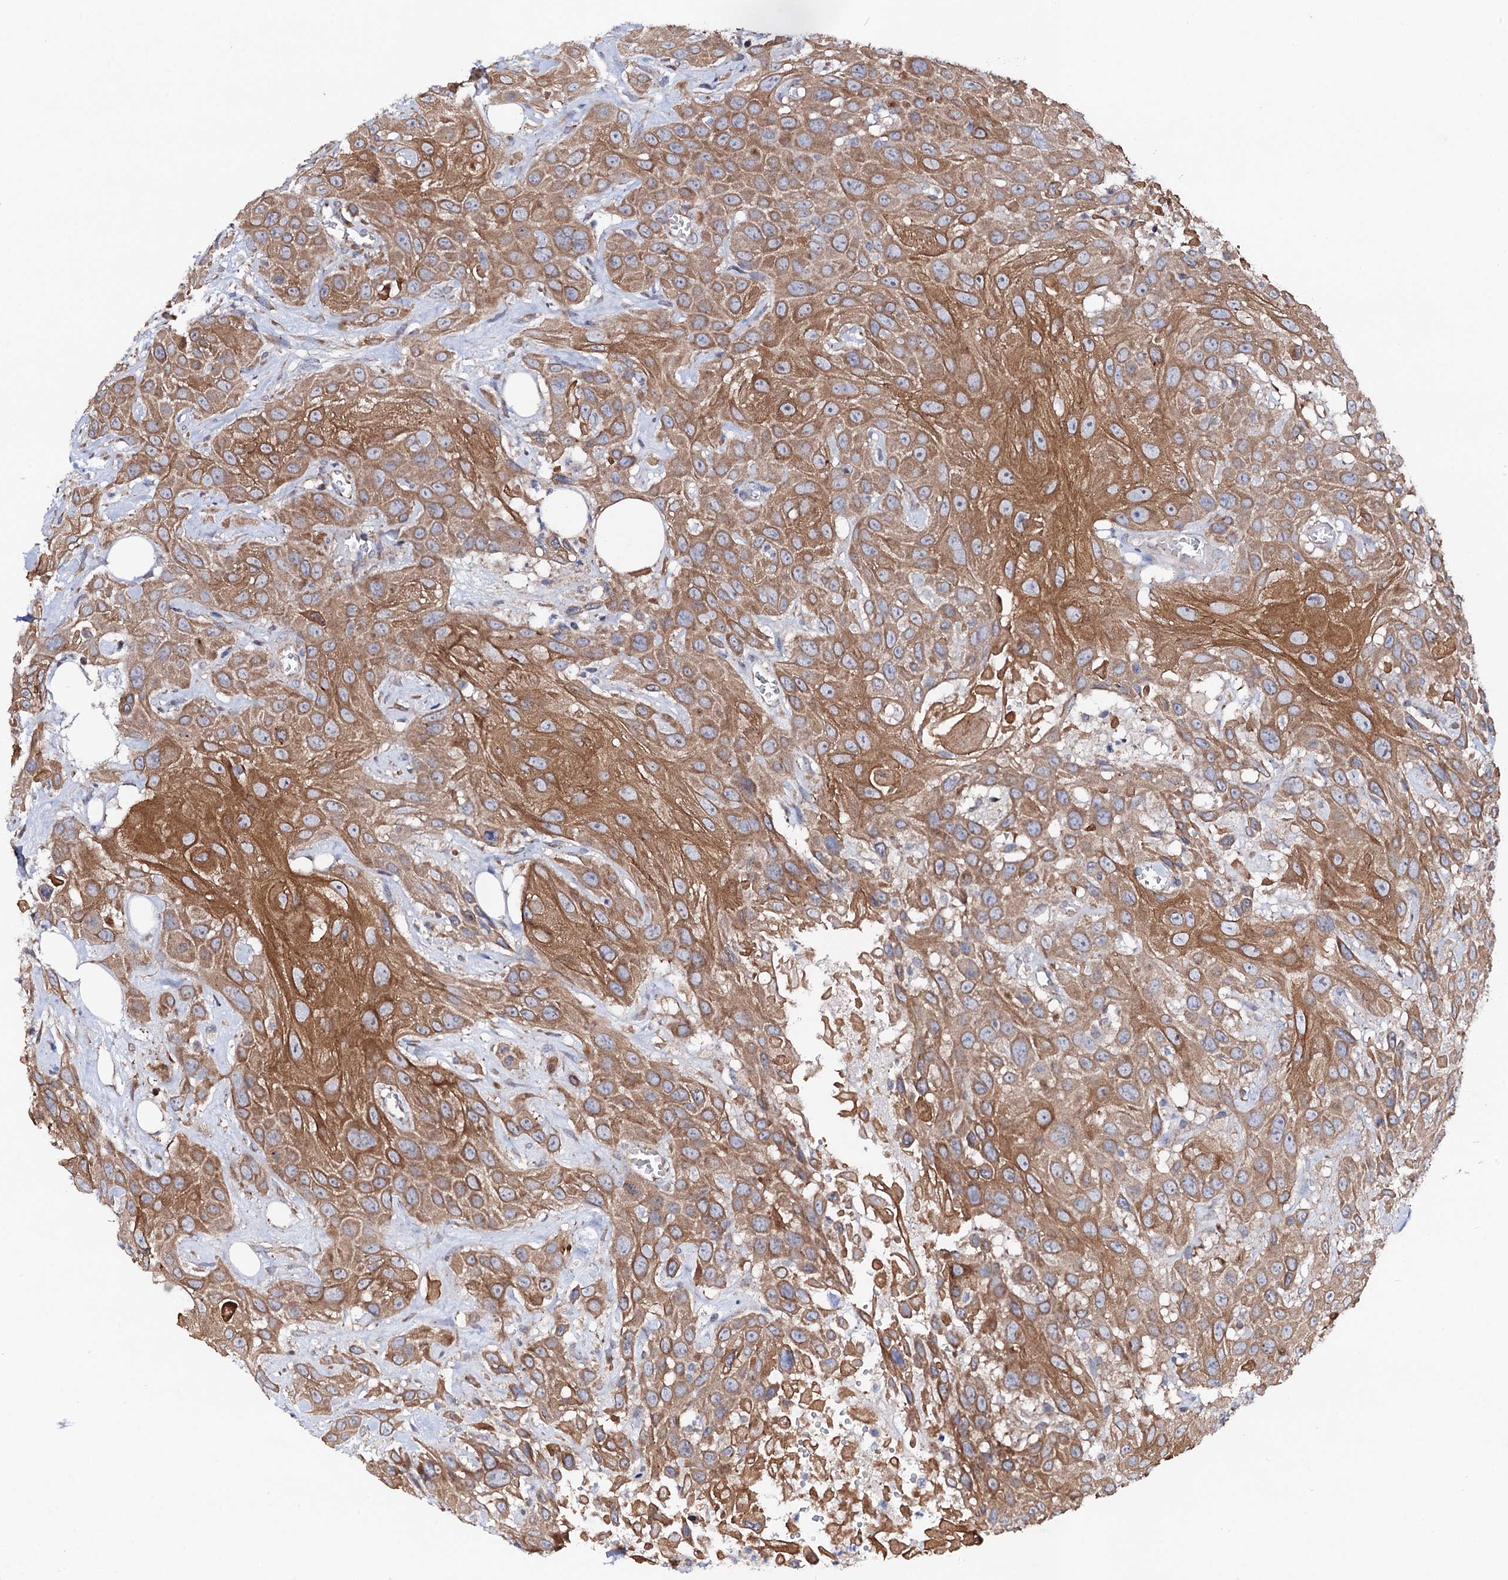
{"staining": {"intensity": "moderate", "quantity": ">75%", "location": "cytoplasmic/membranous"}, "tissue": "head and neck cancer", "cell_type": "Tumor cells", "image_type": "cancer", "snomed": [{"axis": "morphology", "description": "Squamous cell carcinoma, NOS"}, {"axis": "topography", "description": "Head-Neck"}], "caption": "IHC image of human squamous cell carcinoma (head and neck) stained for a protein (brown), which reveals medium levels of moderate cytoplasmic/membranous expression in approximately >75% of tumor cells.", "gene": "DYDC1", "patient": {"sex": "male", "age": 81}}